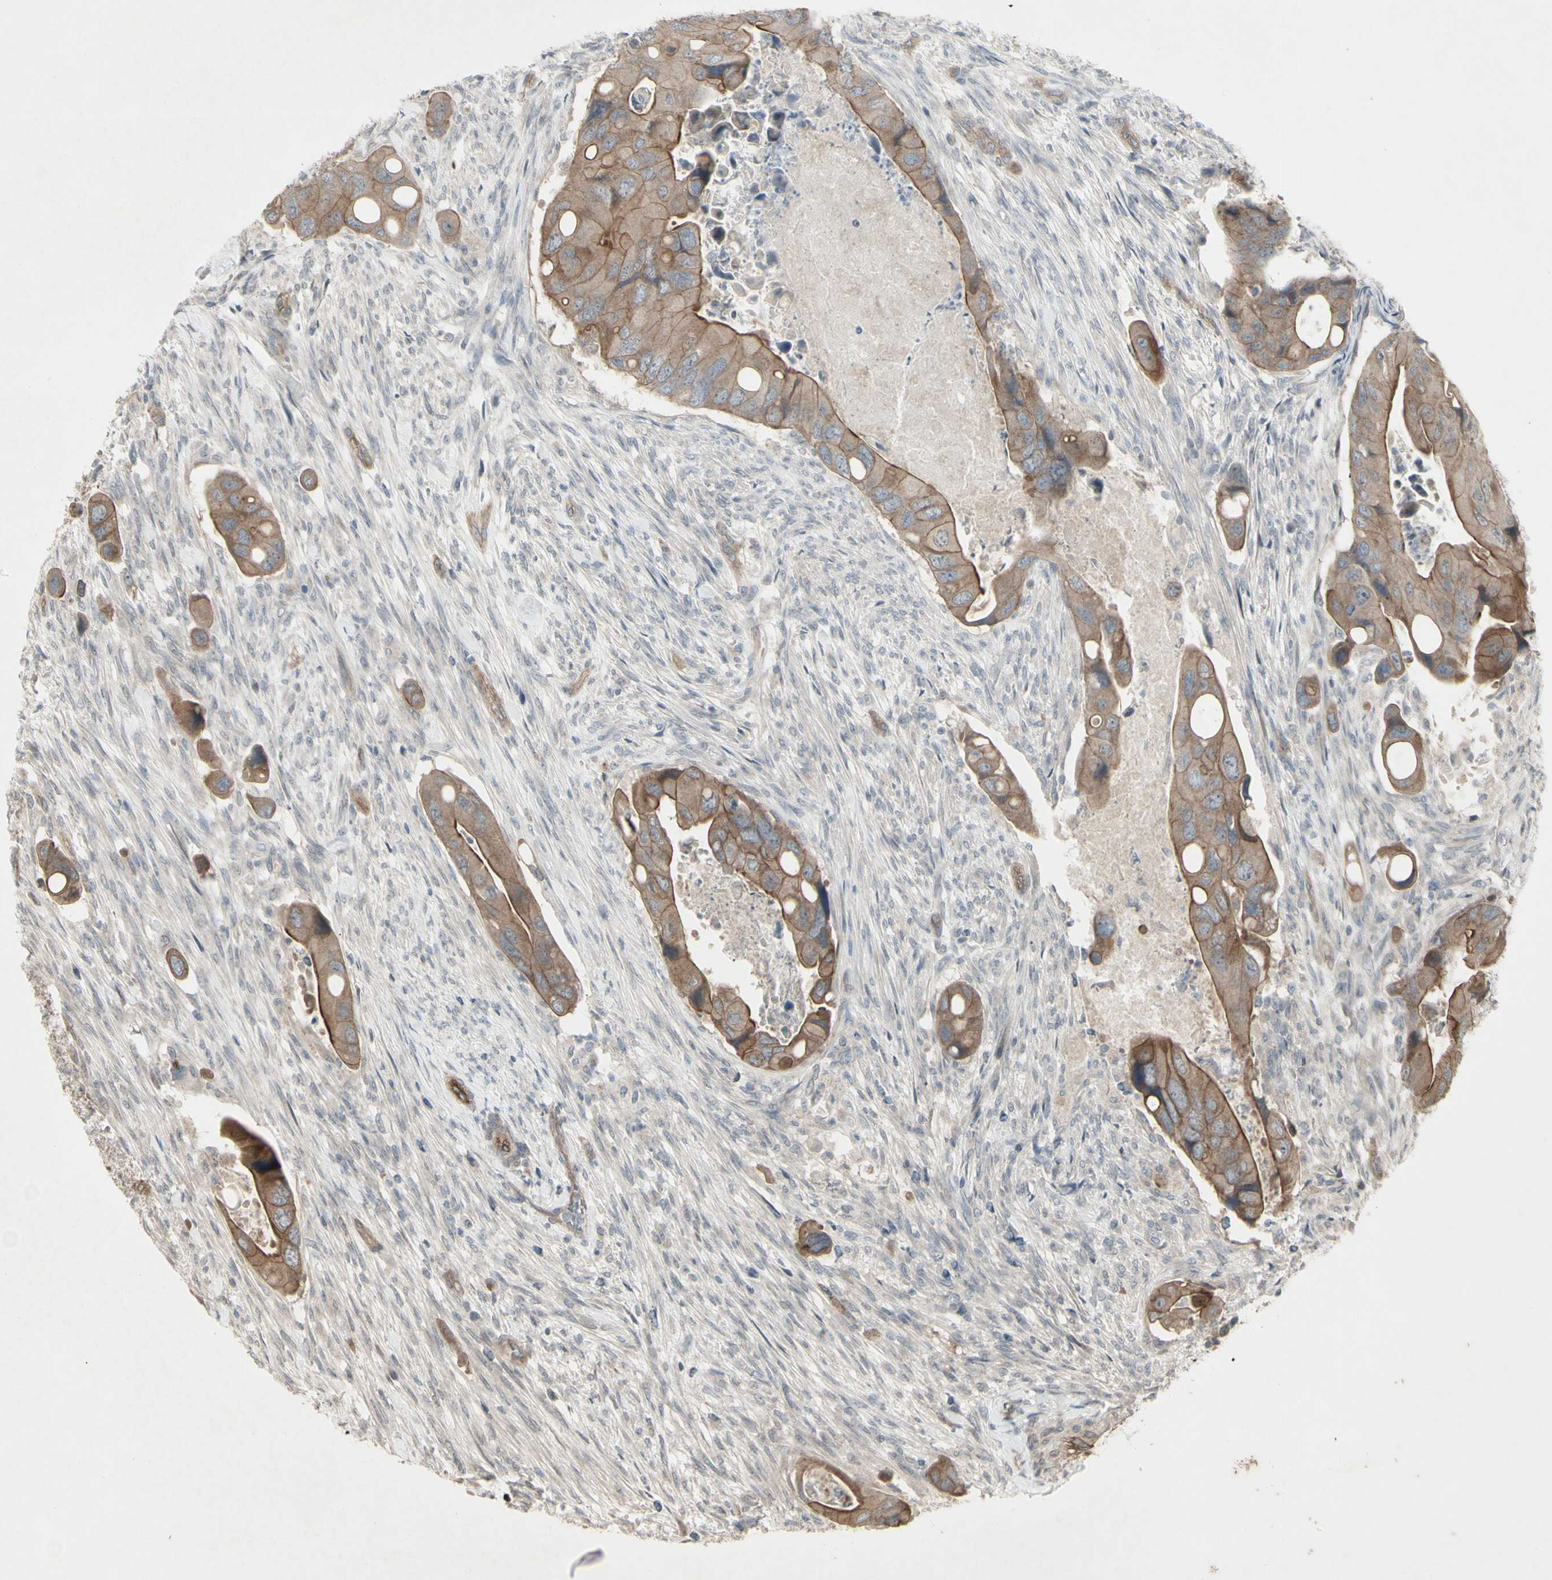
{"staining": {"intensity": "moderate", "quantity": ">75%", "location": "cytoplasmic/membranous"}, "tissue": "colorectal cancer", "cell_type": "Tumor cells", "image_type": "cancer", "snomed": [{"axis": "morphology", "description": "Adenocarcinoma, NOS"}, {"axis": "topography", "description": "Rectum"}], "caption": "This photomicrograph reveals IHC staining of adenocarcinoma (colorectal), with medium moderate cytoplasmic/membranous staining in approximately >75% of tumor cells.", "gene": "JAG1", "patient": {"sex": "female", "age": 57}}